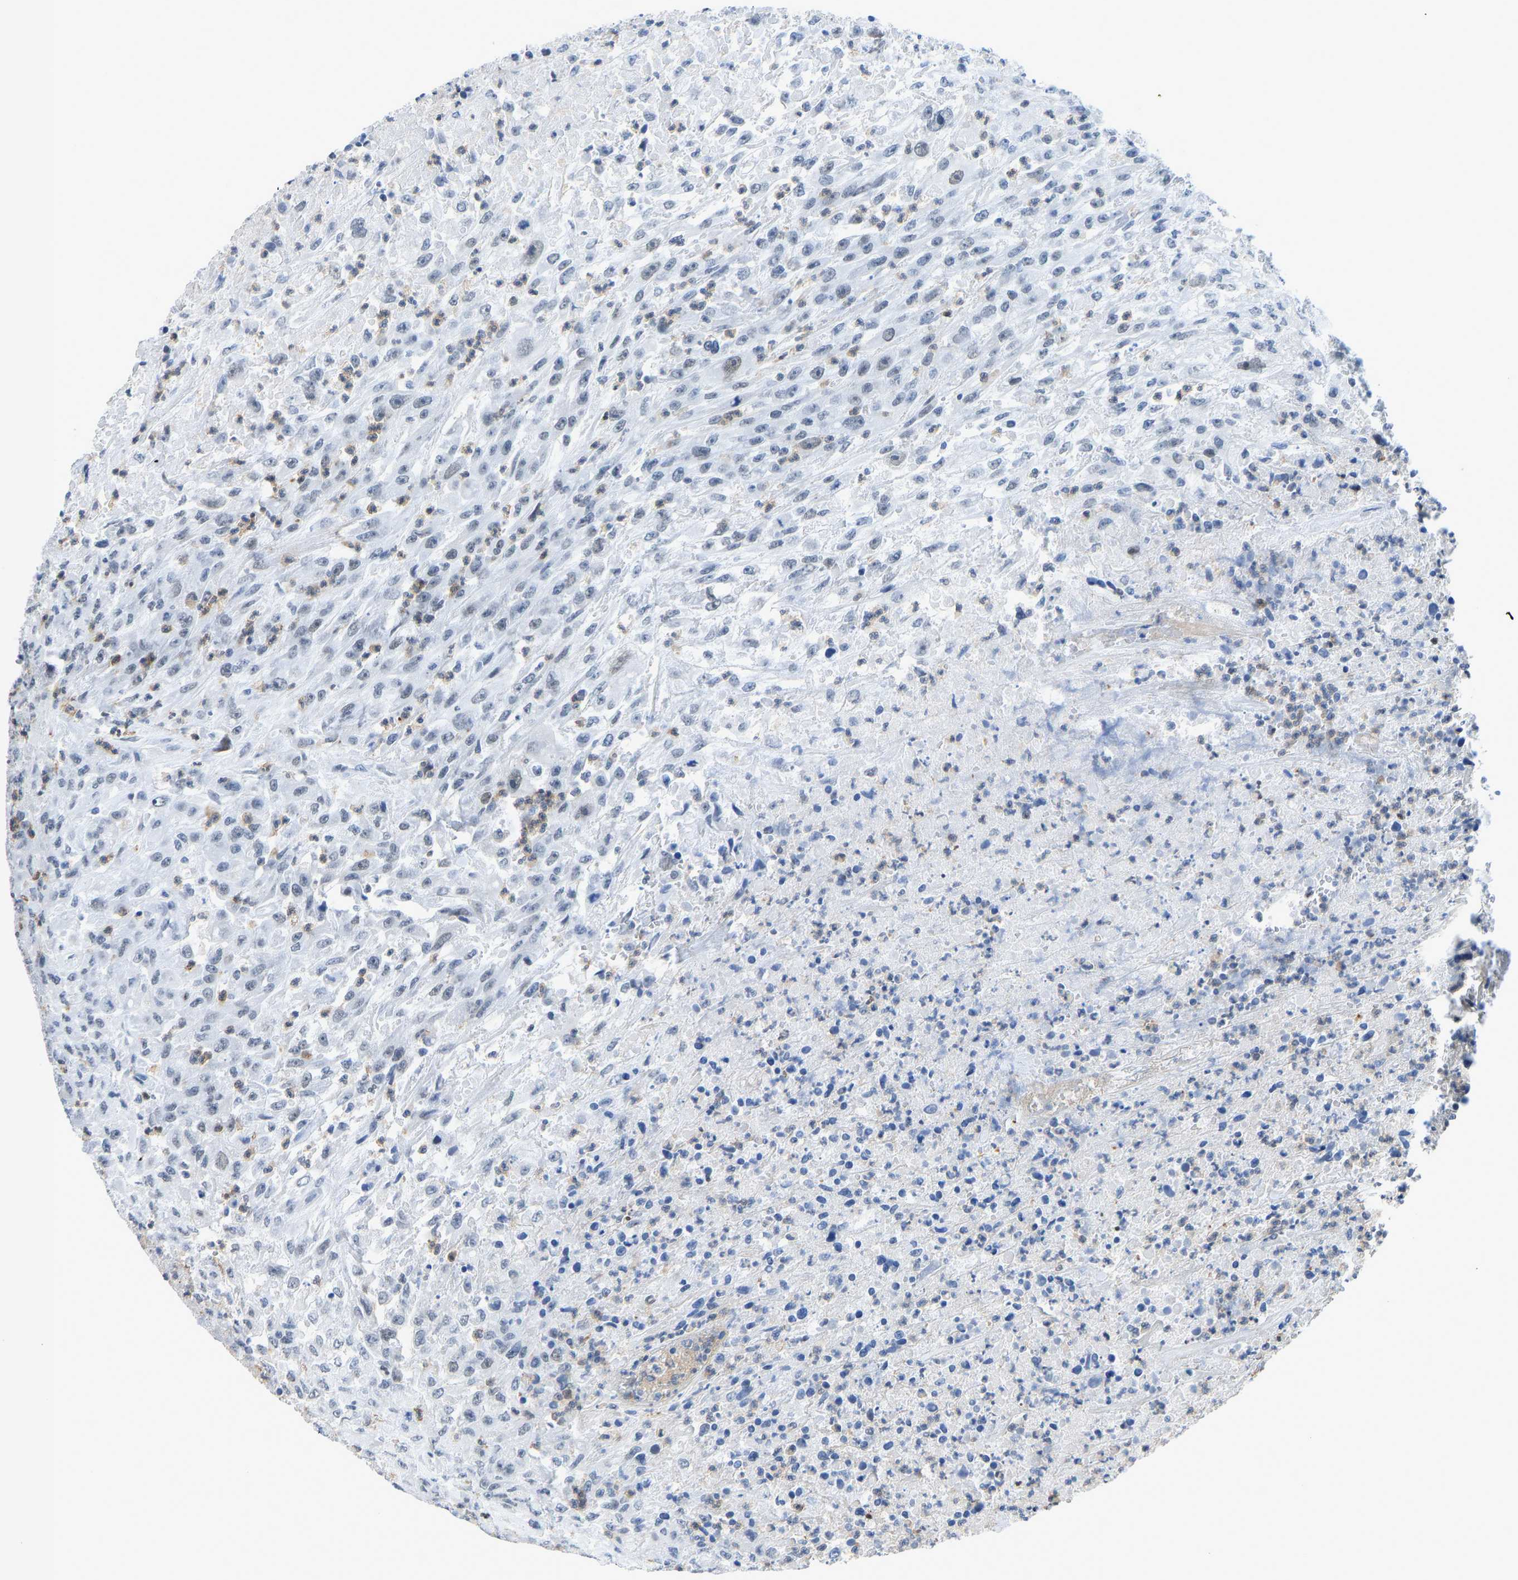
{"staining": {"intensity": "negative", "quantity": "none", "location": "none"}, "tissue": "urothelial cancer", "cell_type": "Tumor cells", "image_type": "cancer", "snomed": [{"axis": "morphology", "description": "Urothelial carcinoma, High grade"}, {"axis": "topography", "description": "Urinary bladder"}], "caption": "High power microscopy photomicrograph of an immunohistochemistry (IHC) histopathology image of high-grade urothelial carcinoma, revealing no significant positivity in tumor cells.", "gene": "TXNDC2", "patient": {"sex": "male", "age": 46}}